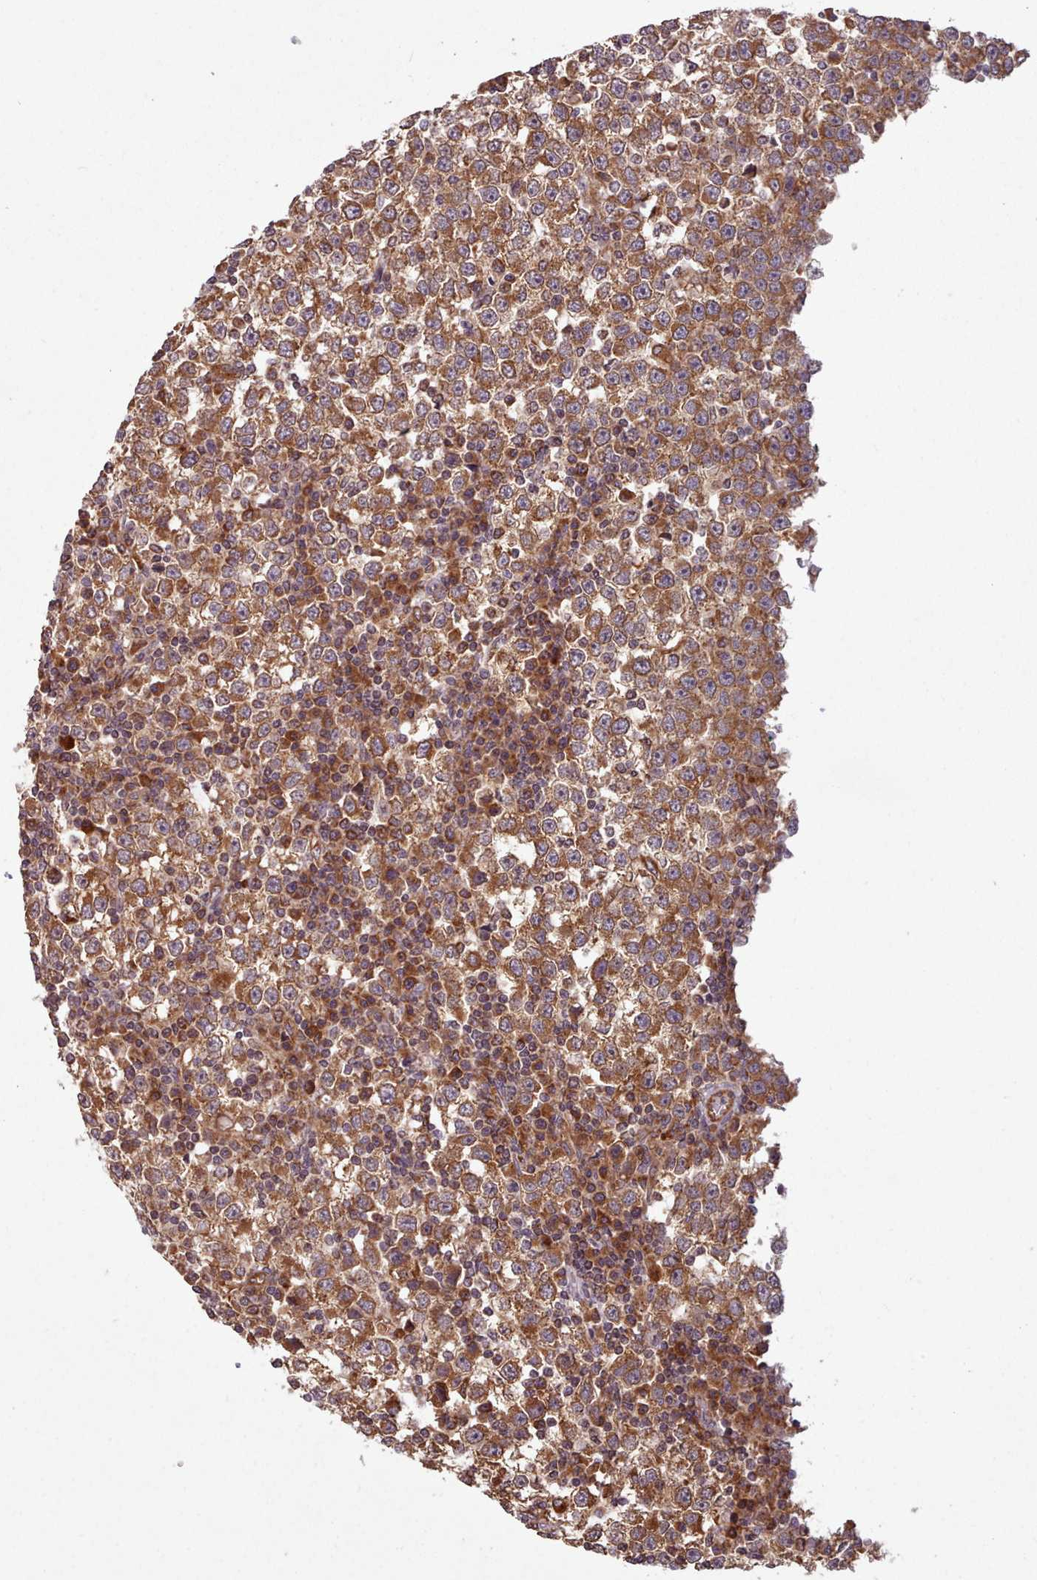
{"staining": {"intensity": "strong", "quantity": ">75%", "location": "cytoplasmic/membranous"}, "tissue": "testis cancer", "cell_type": "Tumor cells", "image_type": "cancer", "snomed": [{"axis": "morphology", "description": "Seminoma, NOS"}, {"axis": "topography", "description": "Testis"}], "caption": "A photomicrograph of human testis cancer (seminoma) stained for a protein displays strong cytoplasmic/membranous brown staining in tumor cells.", "gene": "CRYBG1", "patient": {"sex": "male", "age": 65}}